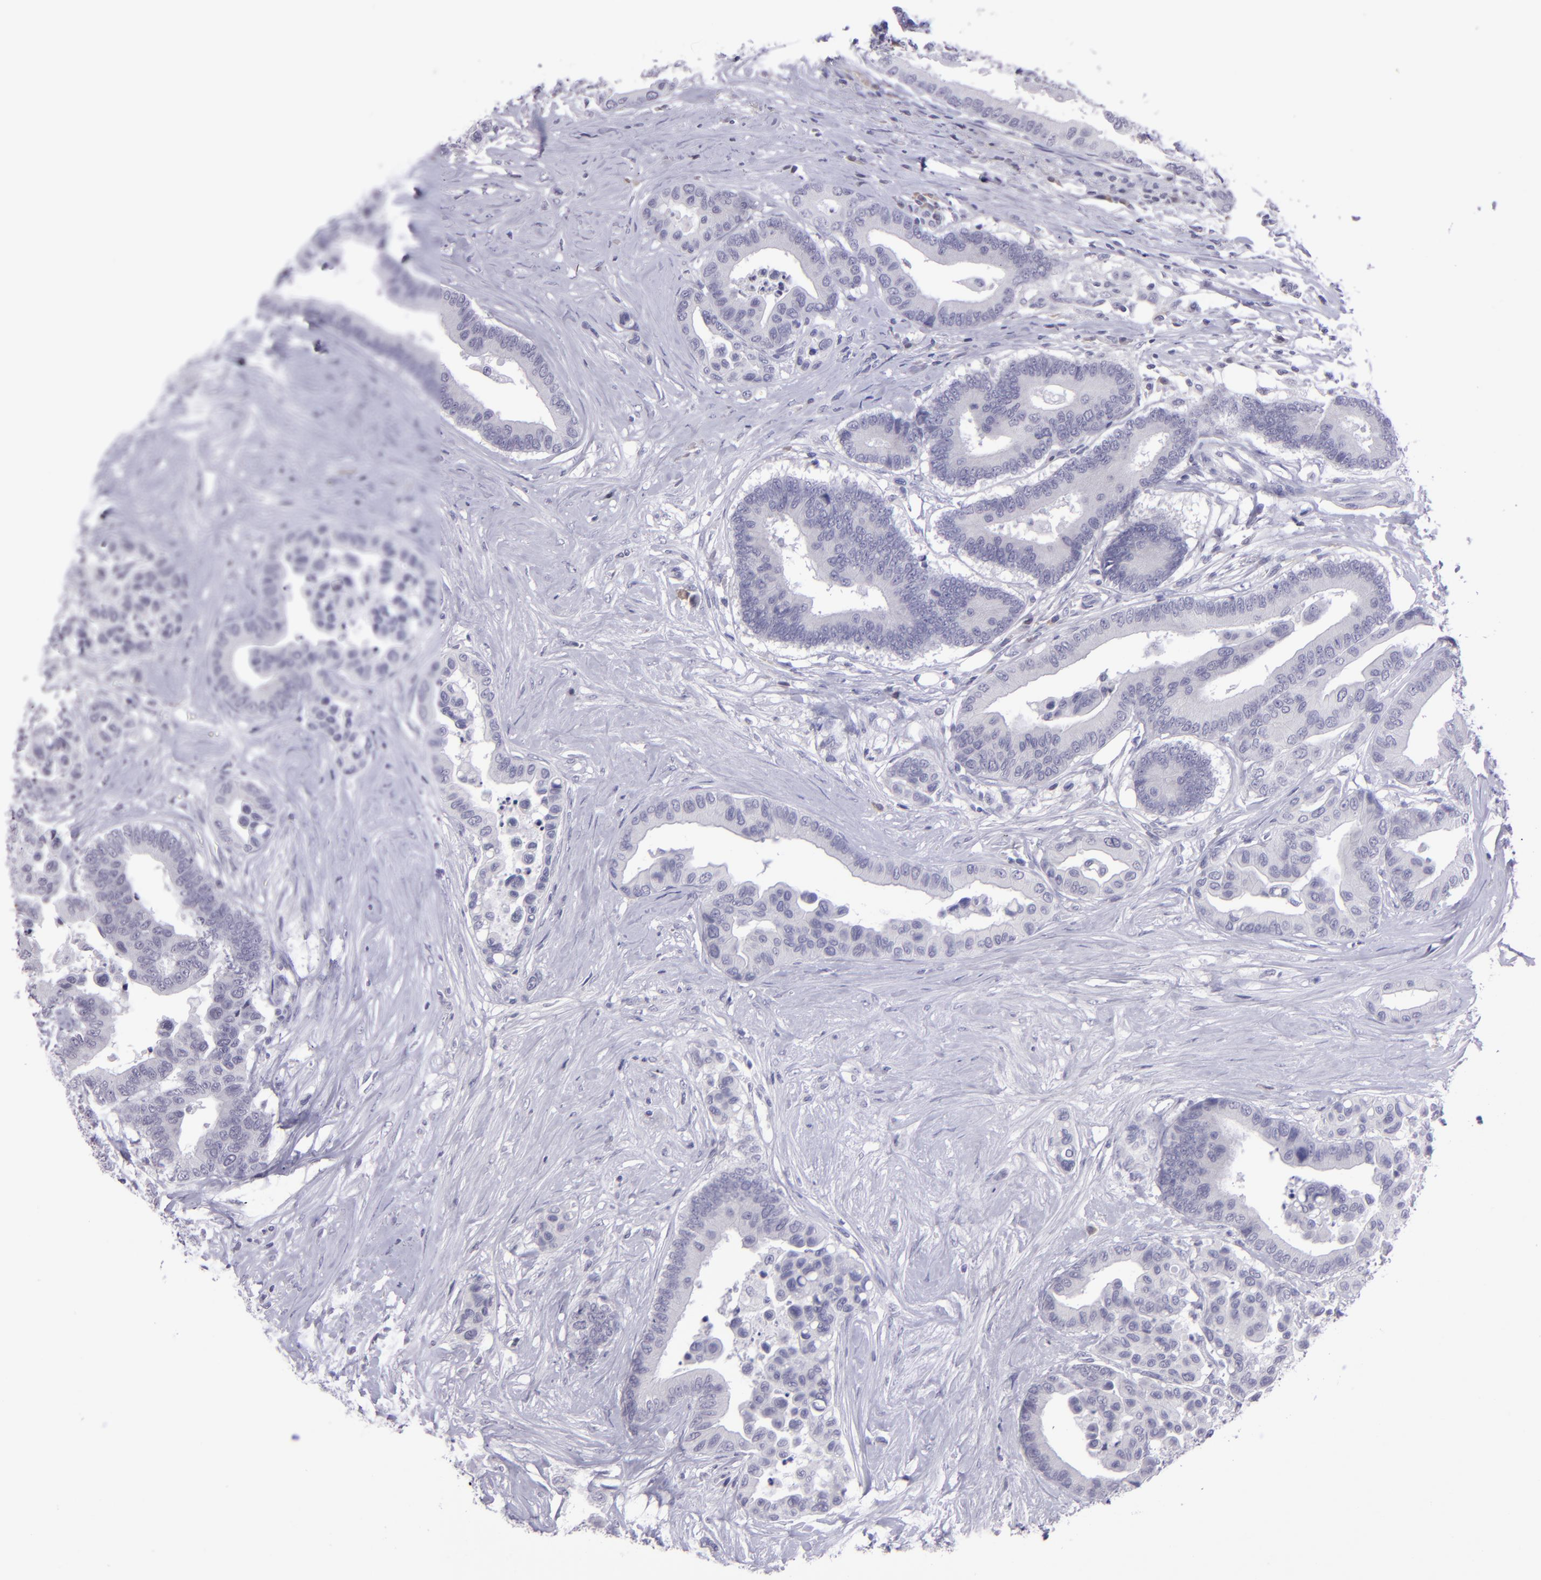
{"staining": {"intensity": "negative", "quantity": "none", "location": "none"}, "tissue": "colorectal cancer", "cell_type": "Tumor cells", "image_type": "cancer", "snomed": [{"axis": "morphology", "description": "Adenocarcinoma, NOS"}, {"axis": "topography", "description": "Colon"}], "caption": "Tumor cells are negative for protein expression in human colorectal adenocarcinoma.", "gene": "POU2F2", "patient": {"sex": "male", "age": 82}}